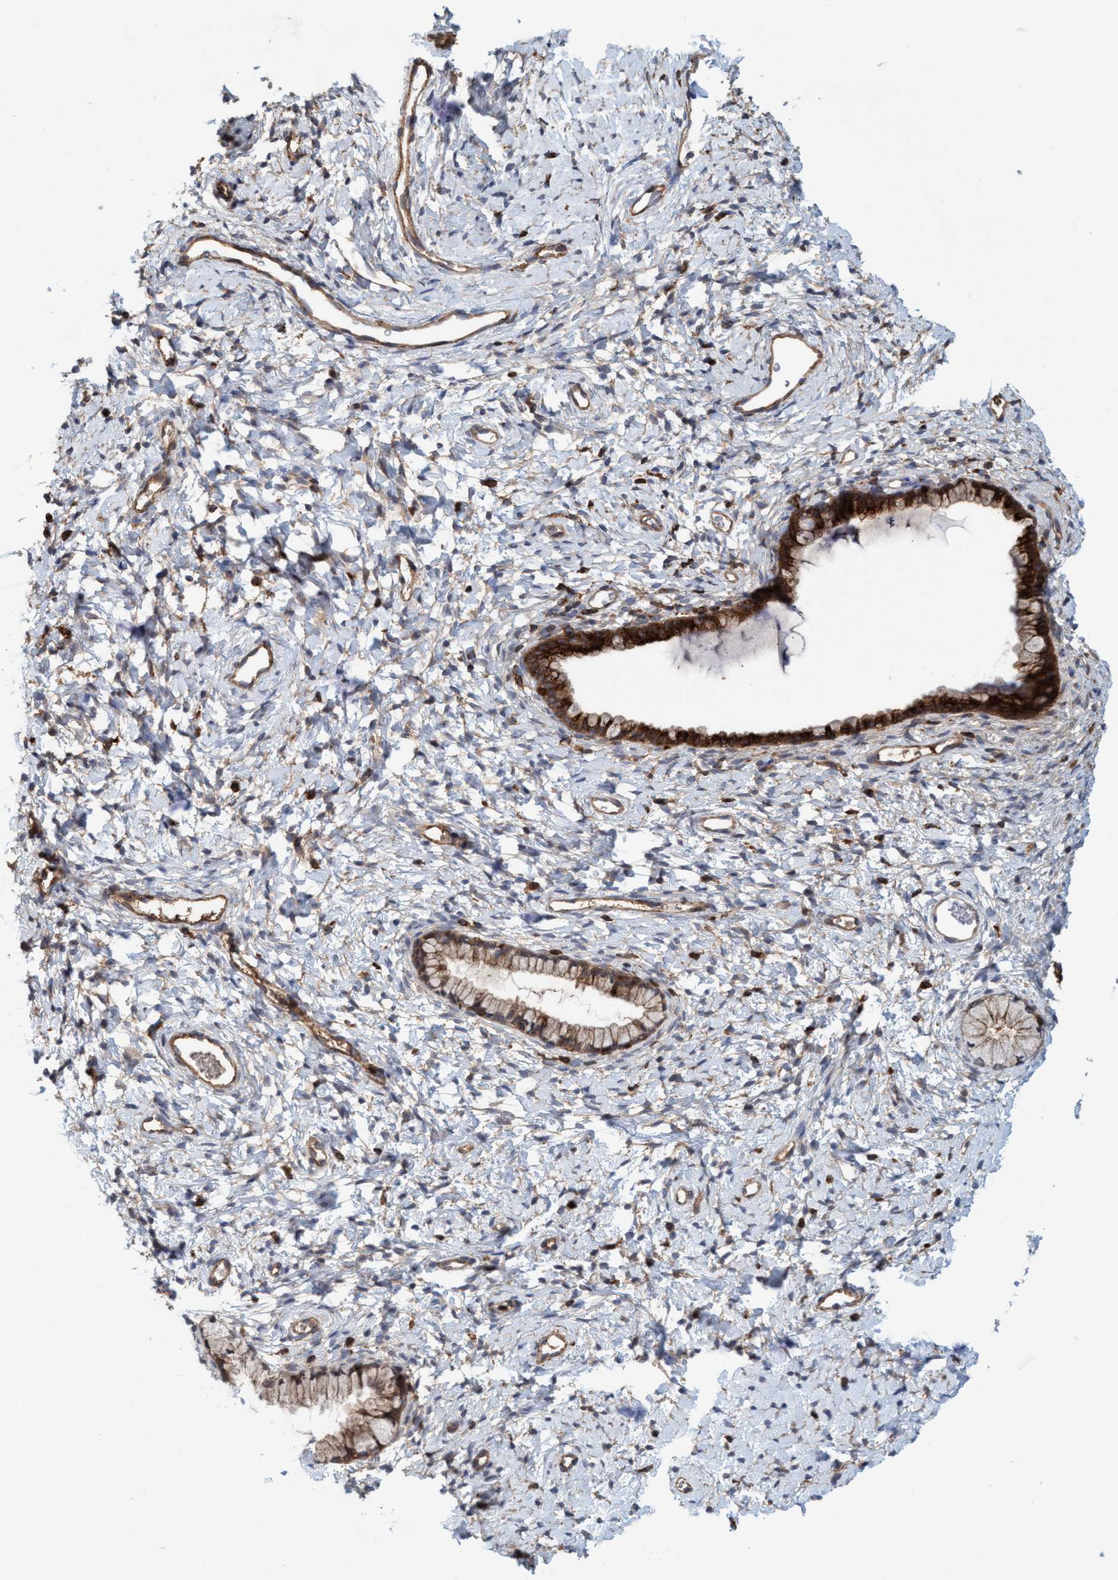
{"staining": {"intensity": "strong", "quantity": ">75%", "location": "cytoplasmic/membranous"}, "tissue": "cervix", "cell_type": "Glandular cells", "image_type": "normal", "snomed": [{"axis": "morphology", "description": "Normal tissue, NOS"}, {"axis": "topography", "description": "Cervix"}], "caption": "This is an image of IHC staining of benign cervix, which shows strong positivity in the cytoplasmic/membranous of glandular cells.", "gene": "SPECC1", "patient": {"sex": "female", "age": 72}}